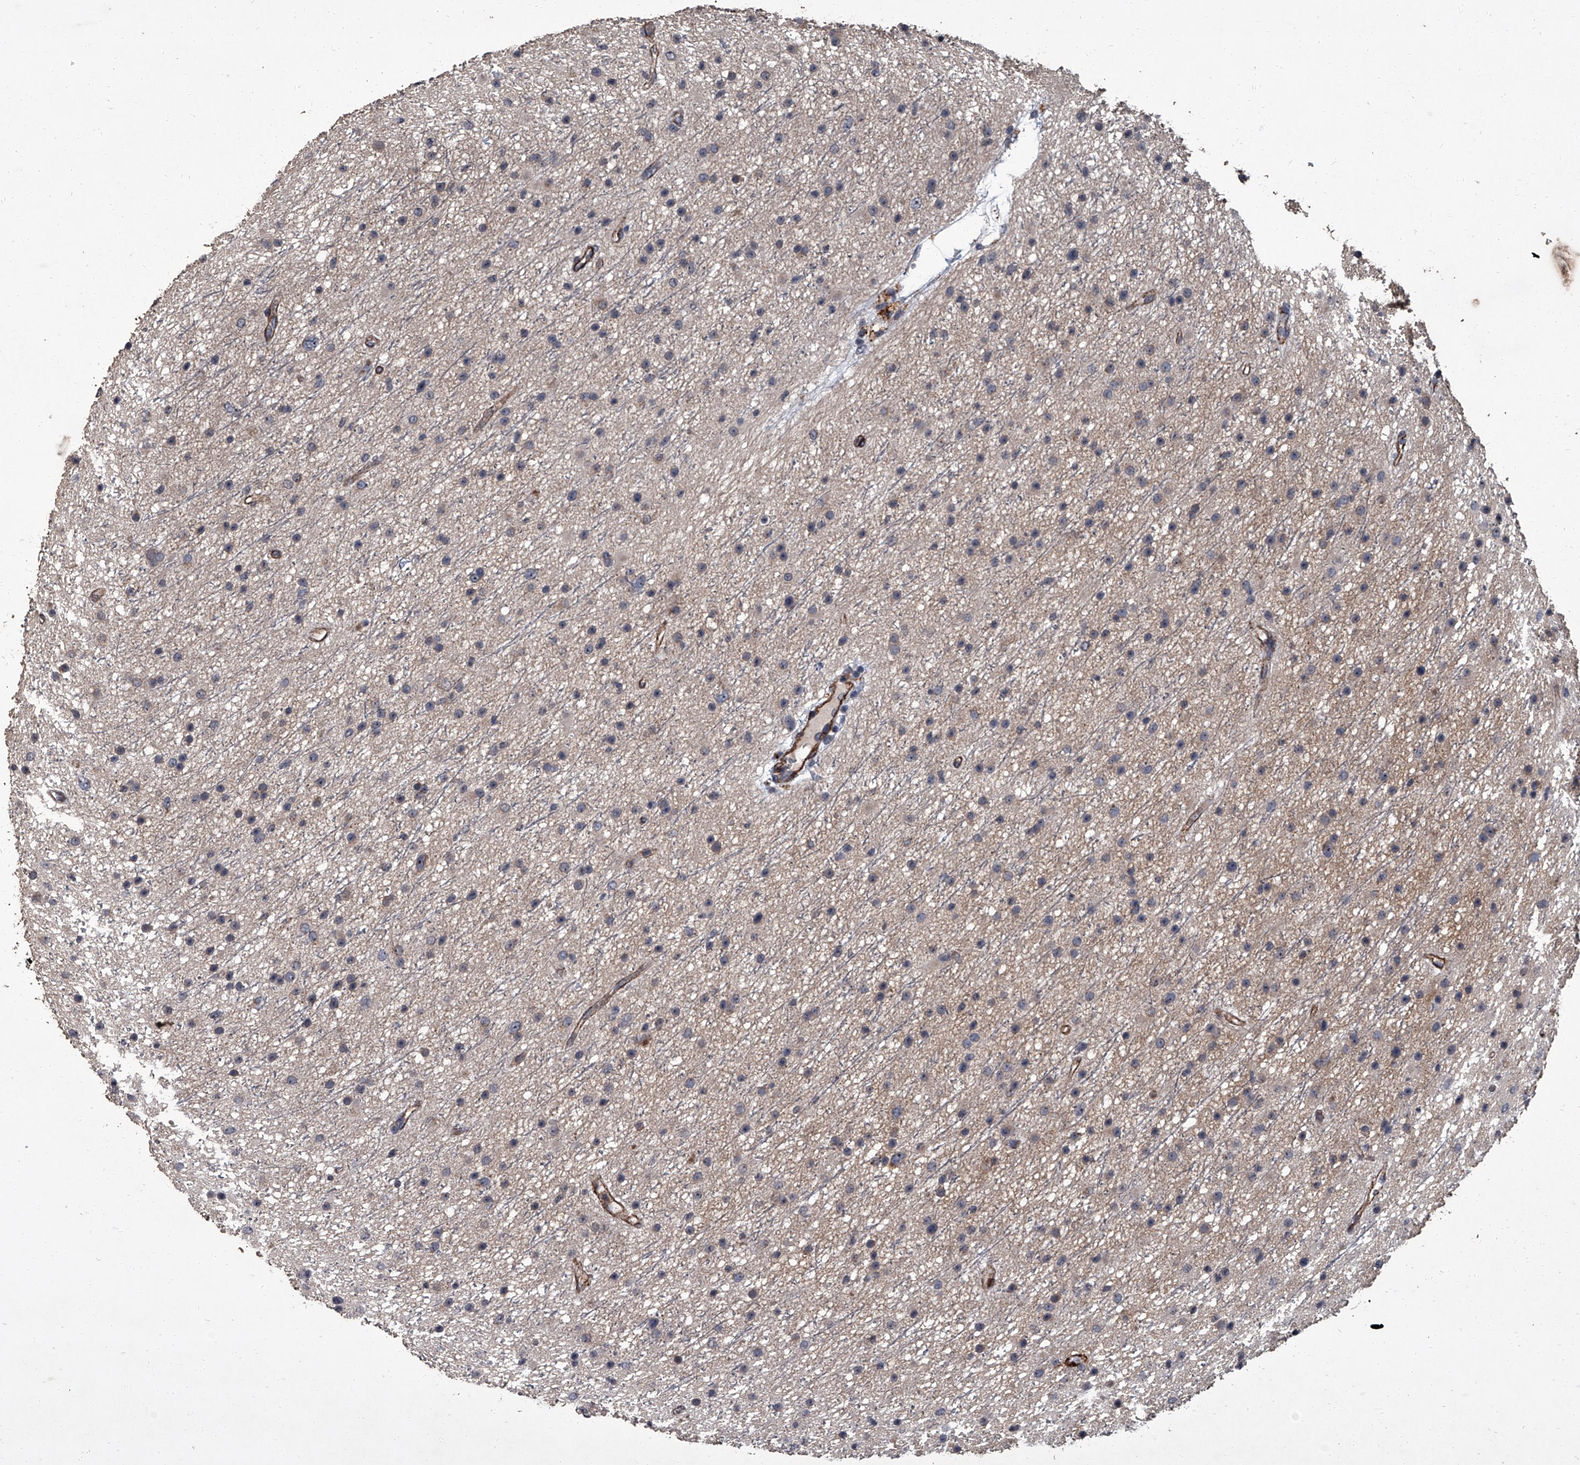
{"staining": {"intensity": "negative", "quantity": "none", "location": "none"}, "tissue": "glioma", "cell_type": "Tumor cells", "image_type": "cancer", "snomed": [{"axis": "morphology", "description": "Glioma, malignant, Low grade"}, {"axis": "topography", "description": "Cerebral cortex"}], "caption": "Malignant low-grade glioma was stained to show a protein in brown. There is no significant expression in tumor cells.", "gene": "SIRT4", "patient": {"sex": "female", "age": 39}}